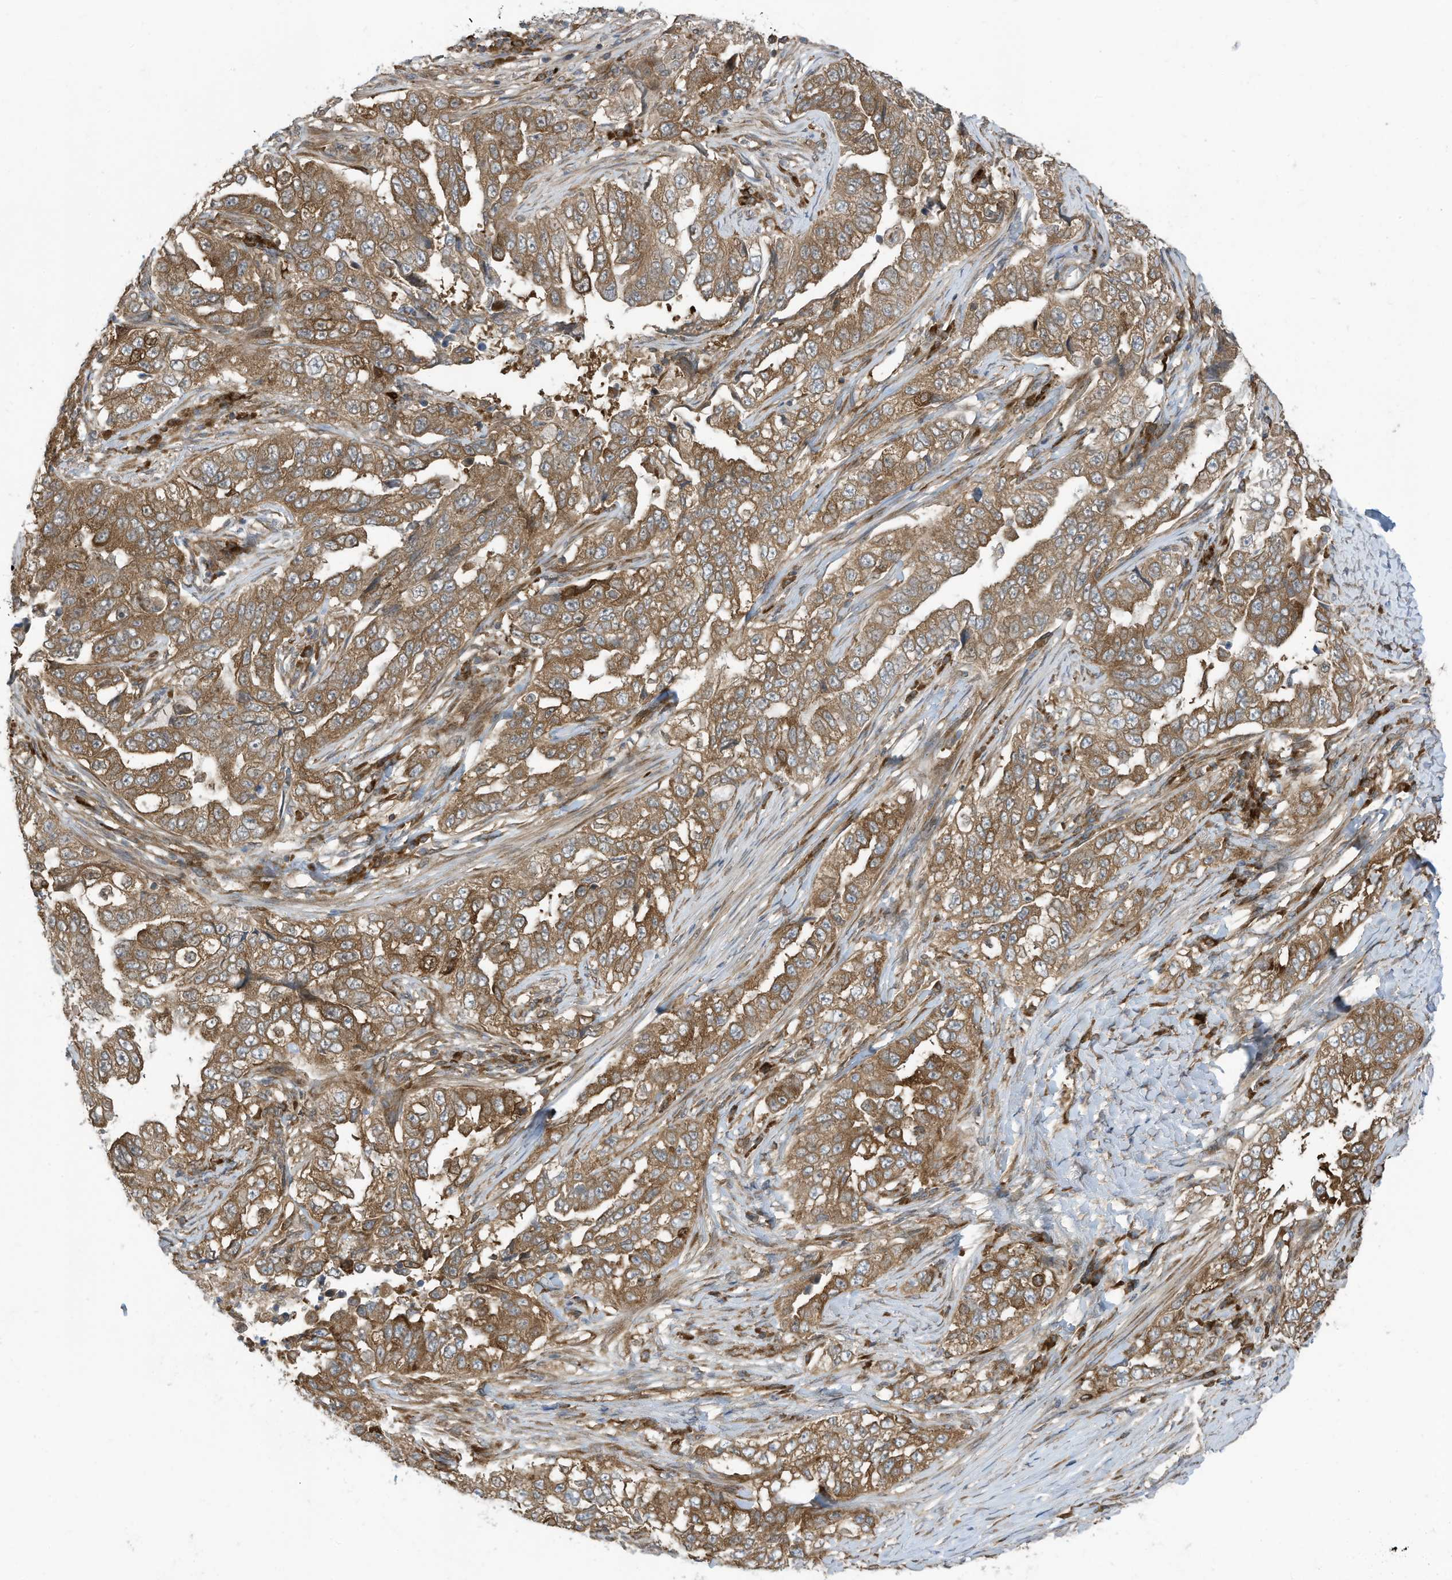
{"staining": {"intensity": "moderate", "quantity": ">75%", "location": "cytoplasmic/membranous"}, "tissue": "lung cancer", "cell_type": "Tumor cells", "image_type": "cancer", "snomed": [{"axis": "morphology", "description": "Adenocarcinoma, NOS"}, {"axis": "topography", "description": "Lung"}], "caption": "Lung adenocarcinoma stained with IHC displays moderate cytoplasmic/membranous positivity in about >75% of tumor cells.", "gene": "USE1", "patient": {"sex": "female", "age": 51}}